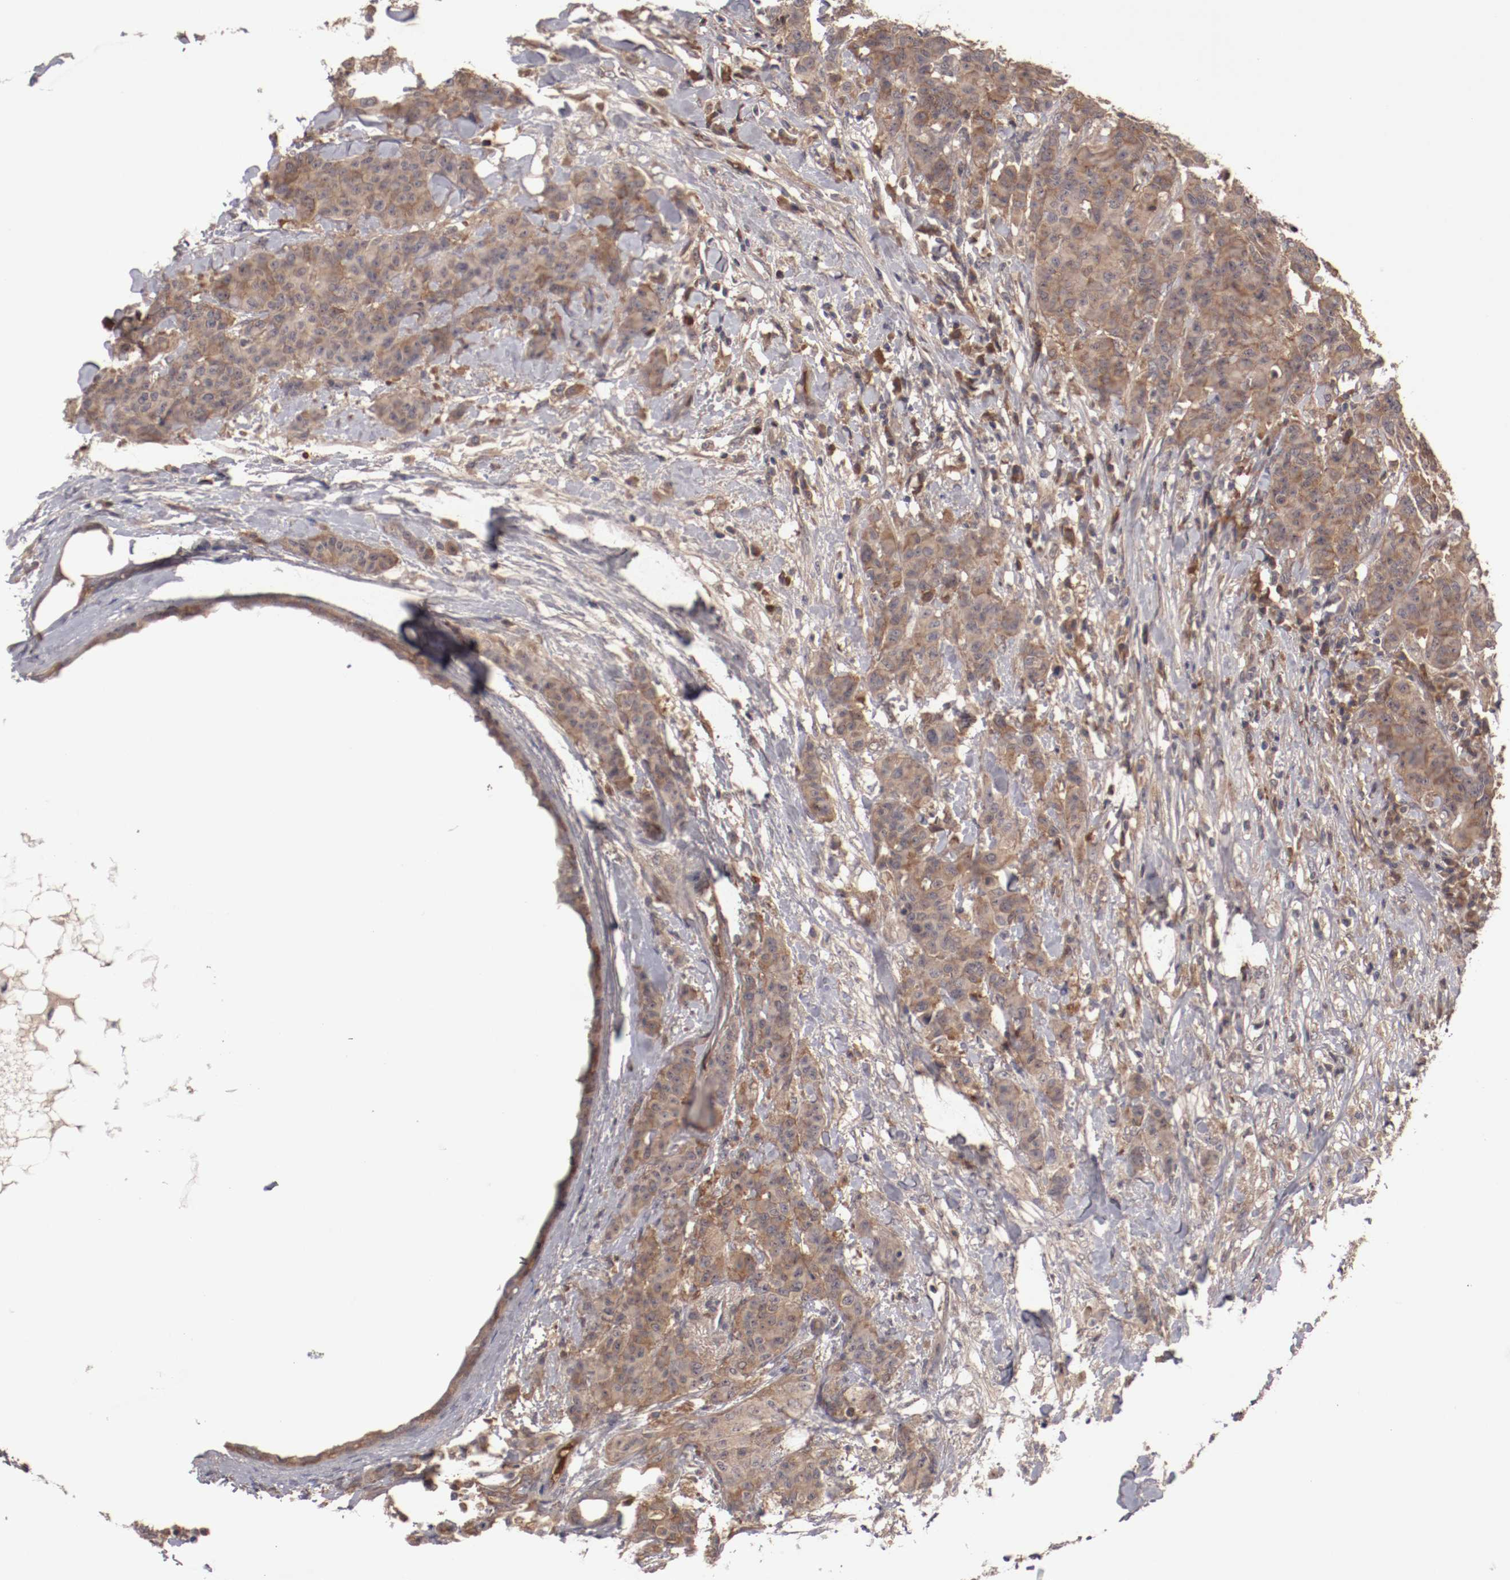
{"staining": {"intensity": "moderate", "quantity": ">75%", "location": "cytoplasmic/membranous"}, "tissue": "breast cancer", "cell_type": "Tumor cells", "image_type": "cancer", "snomed": [{"axis": "morphology", "description": "Duct carcinoma"}, {"axis": "topography", "description": "Breast"}], "caption": "Breast cancer was stained to show a protein in brown. There is medium levels of moderate cytoplasmic/membranous positivity in approximately >75% of tumor cells.", "gene": "CP", "patient": {"sex": "female", "age": 40}}